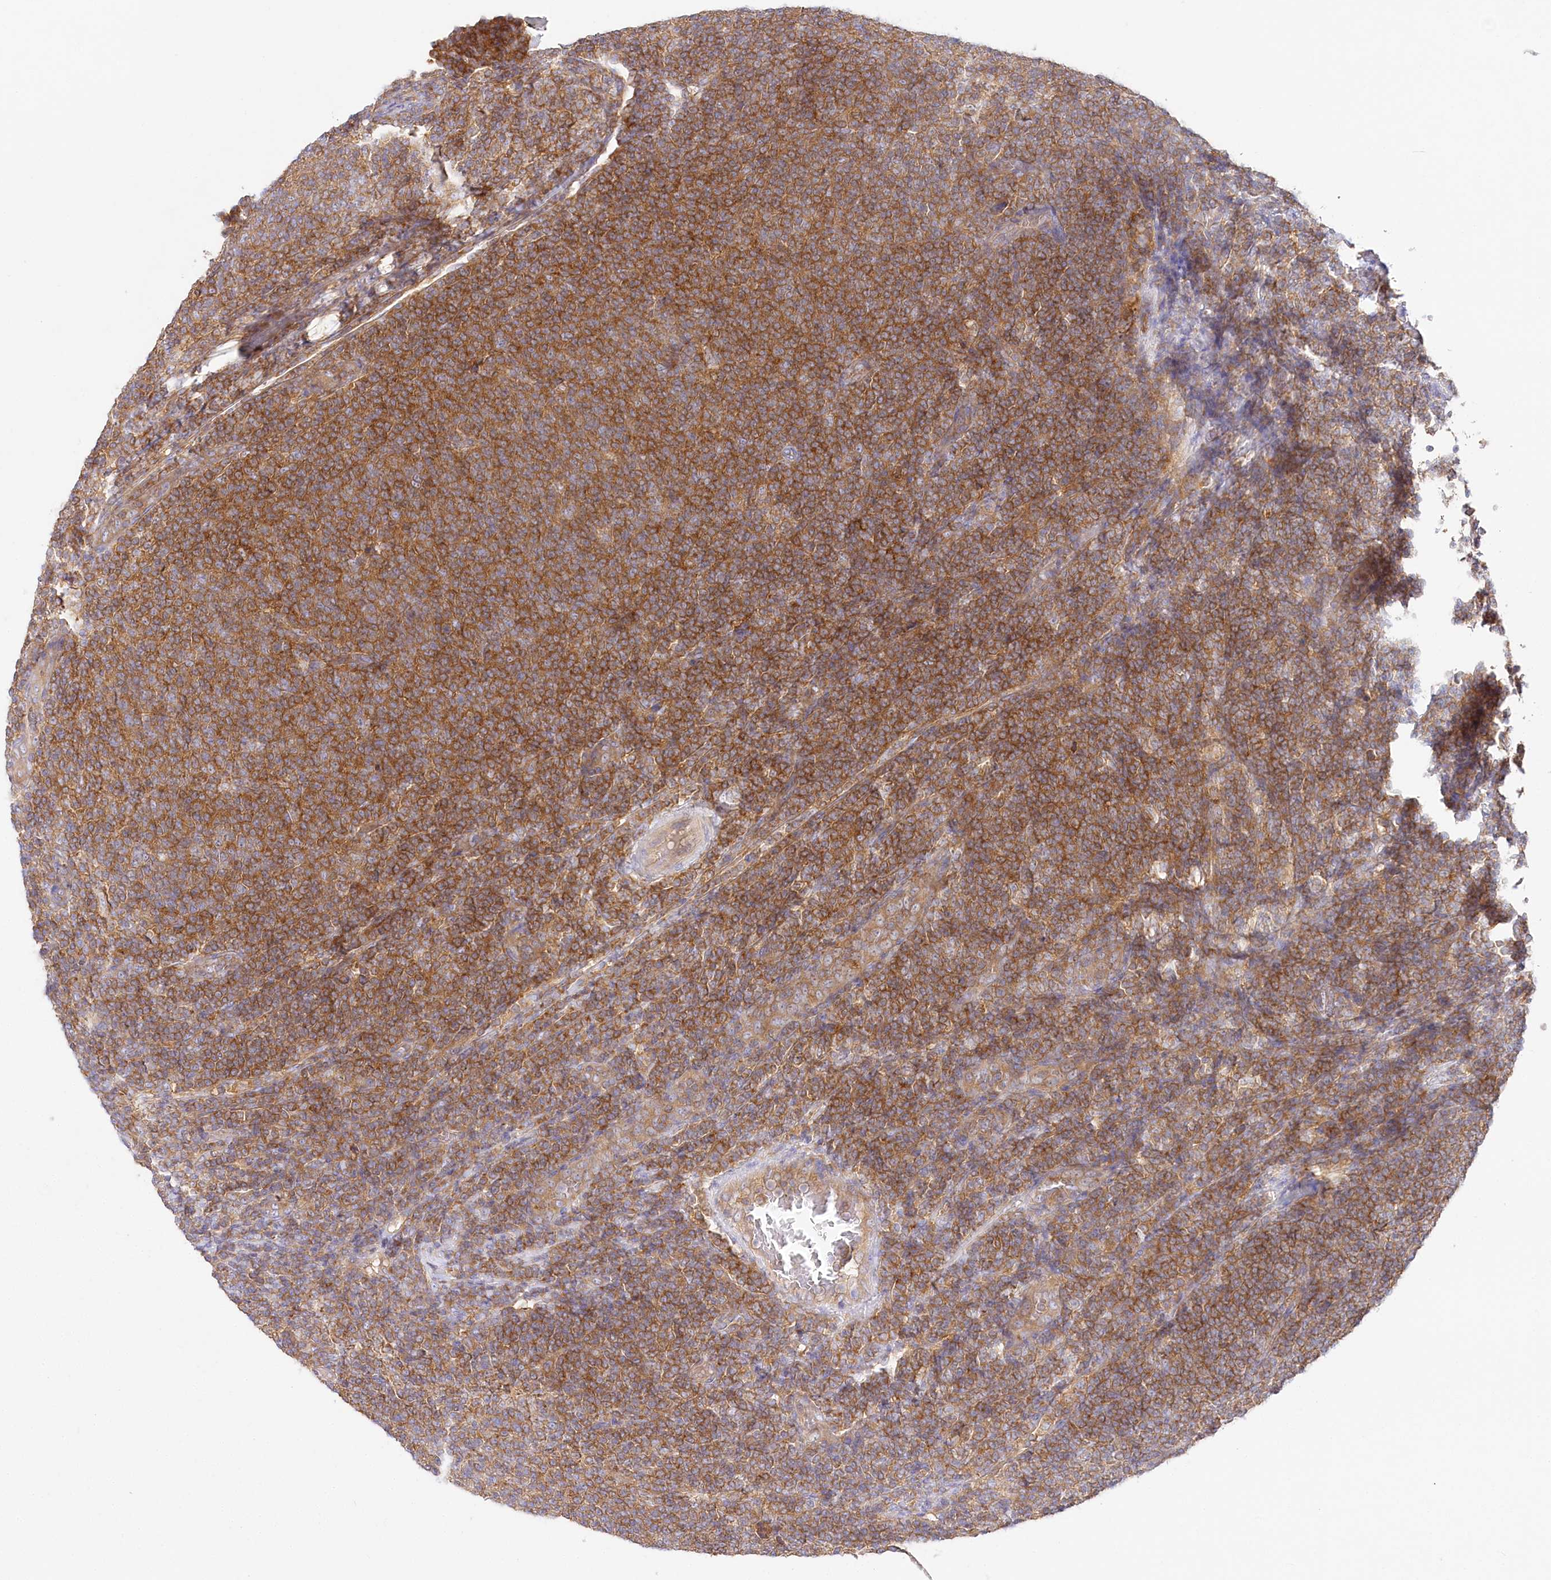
{"staining": {"intensity": "moderate", "quantity": ">75%", "location": "cytoplasmic/membranous"}, "tissue": "lymphoma", "cell_type": "Tumor cells", "image_type": "cancer", "snomed": [{"axis": "morphology", "description": "Malignant lymphoma, non-Hodgkin's type, Low grade"}, {"axis": "topography", "description": "Lymph node"}], "caption": "A histopathology image showing moderate cytoplasmic/membranous expression in approximately >75% of tumor cells in malignant lymphoma, non-Hodgkin's type (low-grade), as visualized by brown immunohistochemical staining.", "gene": "ABRAXAS2", "patient": {"sex": "male", "age": 66}}